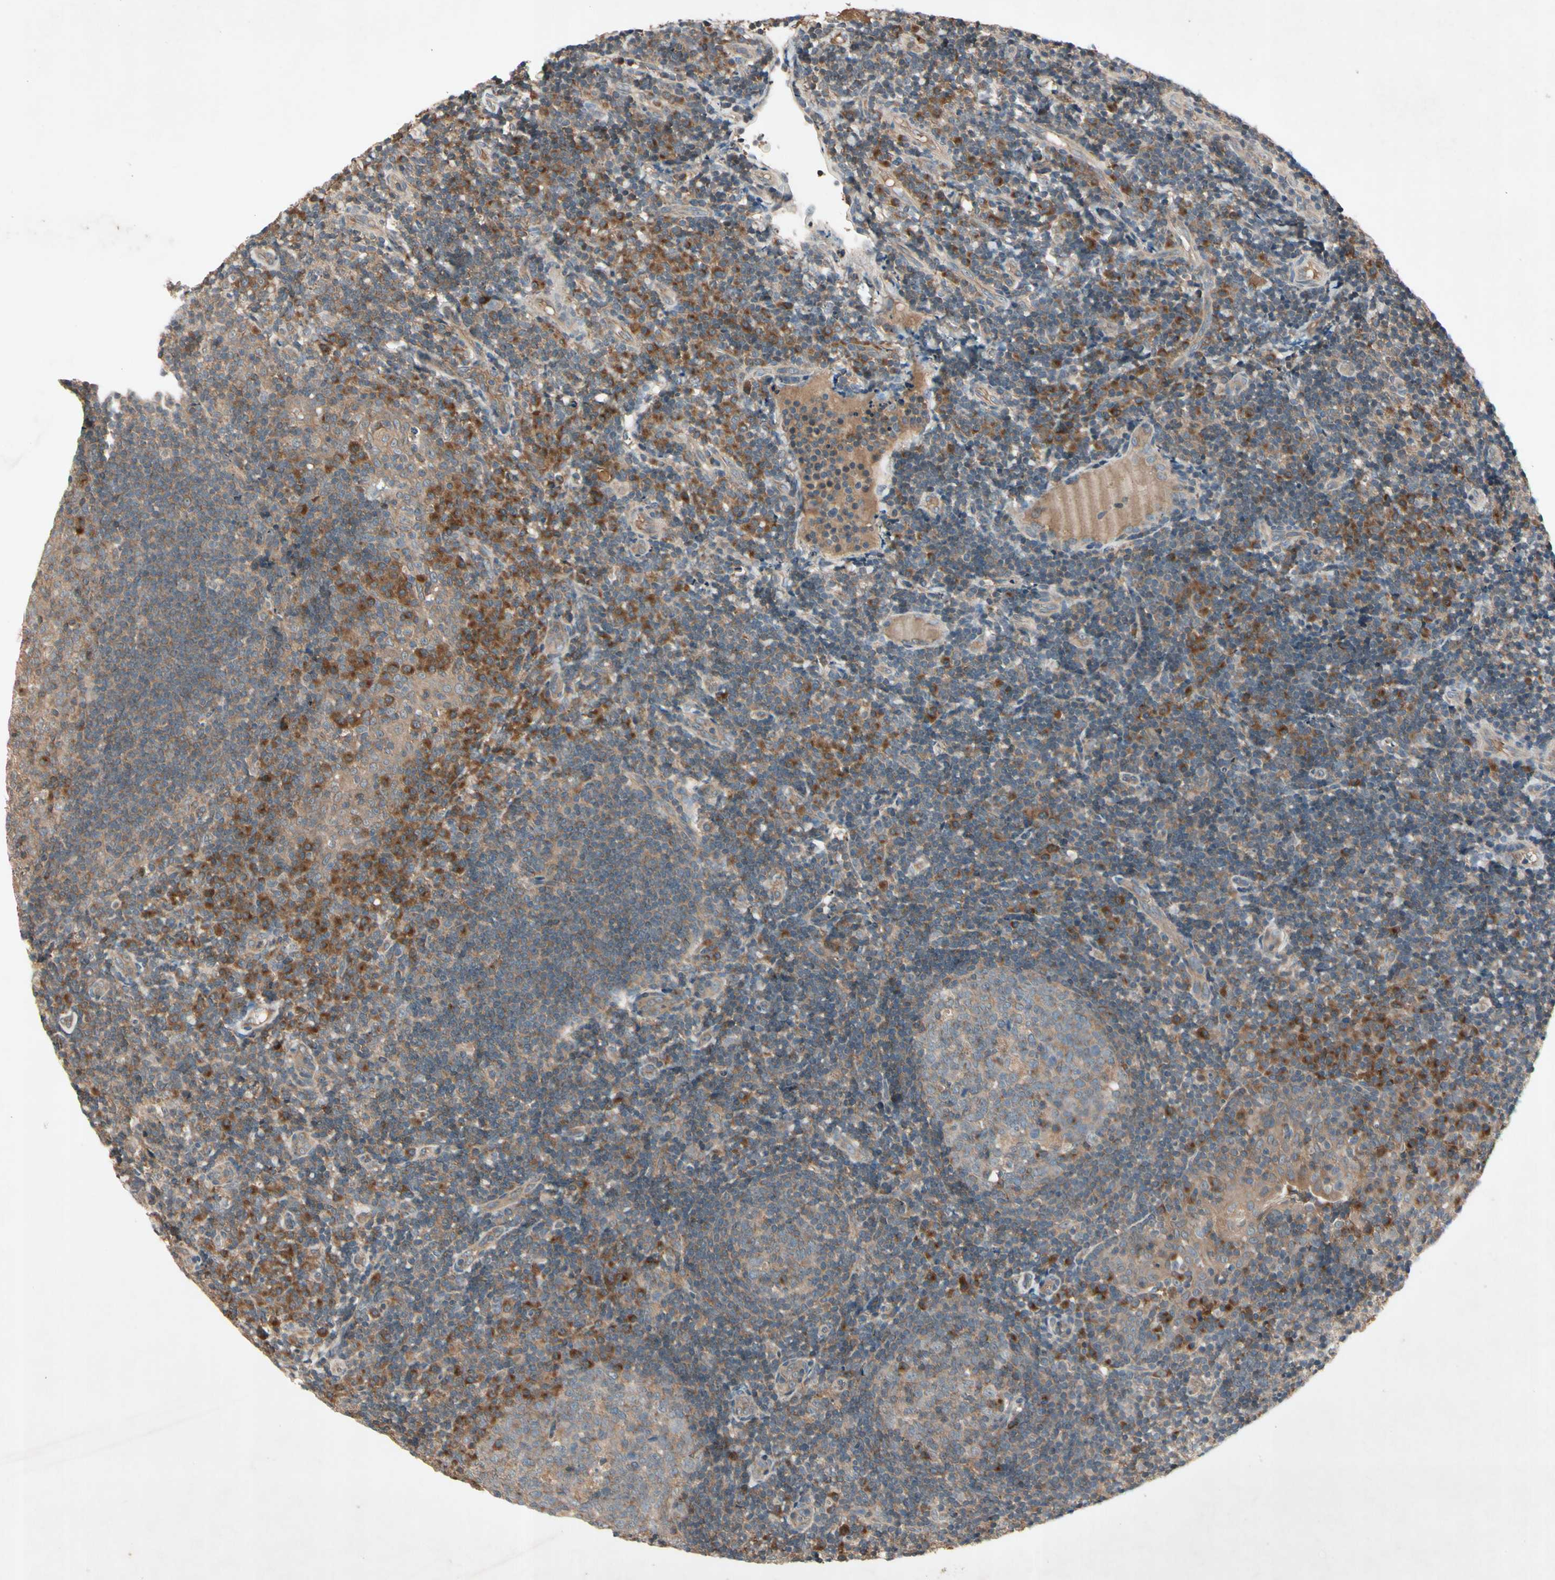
{"staining": {"intensity": "weak", "quantity": ">75%", "location": "cytoplasmic/membranous"}, "tissue": "tonsil", "cell_type": "Germinal center cells", "image_type": "normal", "snomed": [{"axis": "morphology", "description": "Normal tissue, NOS"}, {"axis": "topography", "description": "Tonsil"}], "caption": "This micrograph demonstrates immunohistochemistry staining of benign tonsil, with low weak cytoplasmic/membranous staining in approximately >75% of germinal center cells.", "gene": "NSF", "patient": {"sex": "female", "age": 40}}